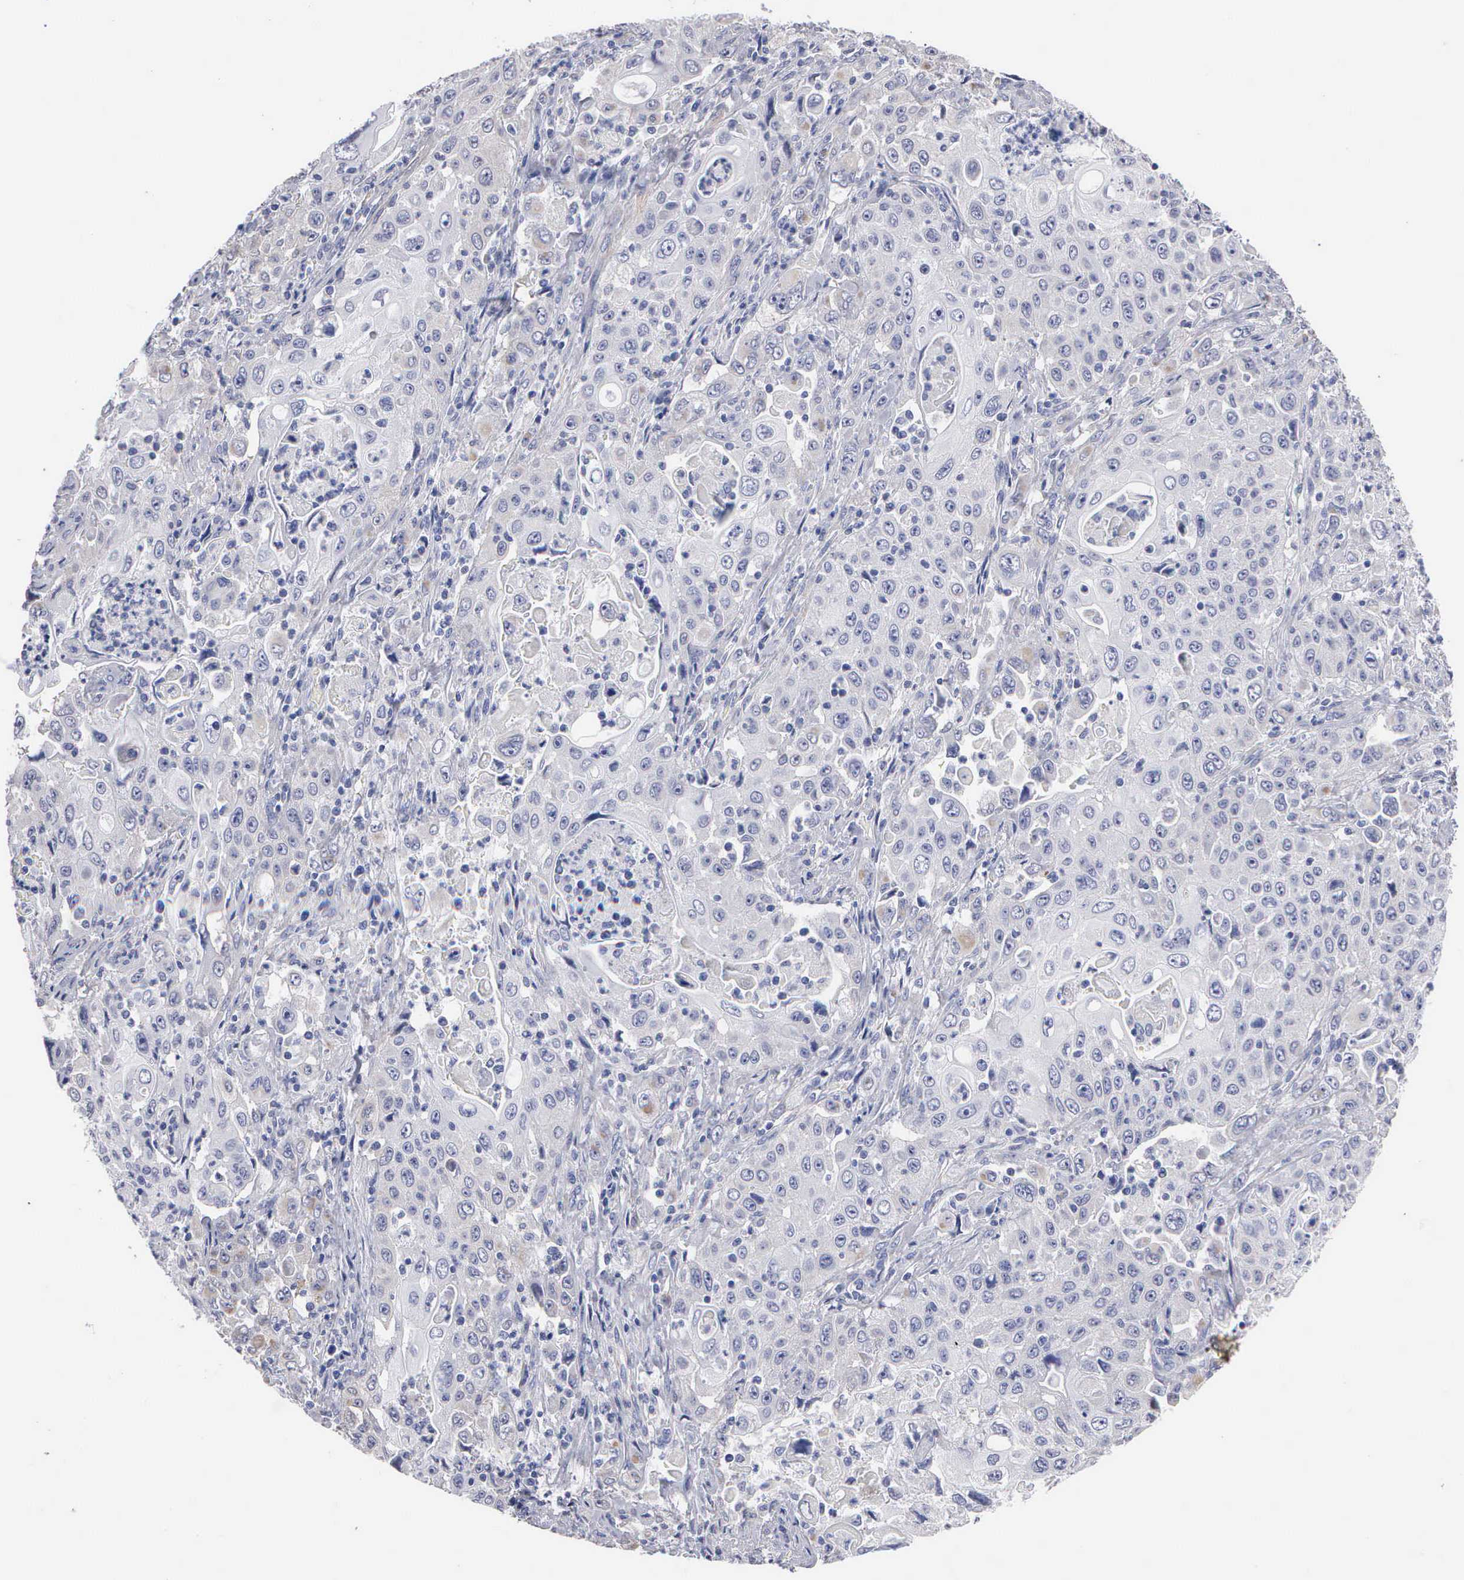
{"staining": {"intensity": "weak", "quantity": "<25%", "location": "cytoplasmic/membranous"}, "tissue": "pancreatic cancer", "cell_type": "Tumor cells", "image_type": "cancer", "snomed": [{"axis": "morphology", "description": "Adenocarcinoma, NOS"}, {"axis": "topography", "description": "Pancreas"}], "caption": "High magnification brightfield microscopy of adenocarcinoma (pancreatic) stained with DAB (3,3'-diaminobenzidine) (brown) and counterstained with hematoxylin (blue): tumor cells show no significant expression.", "gene": "ELFN2", "patient": {"sex": "male", "age": 70}}